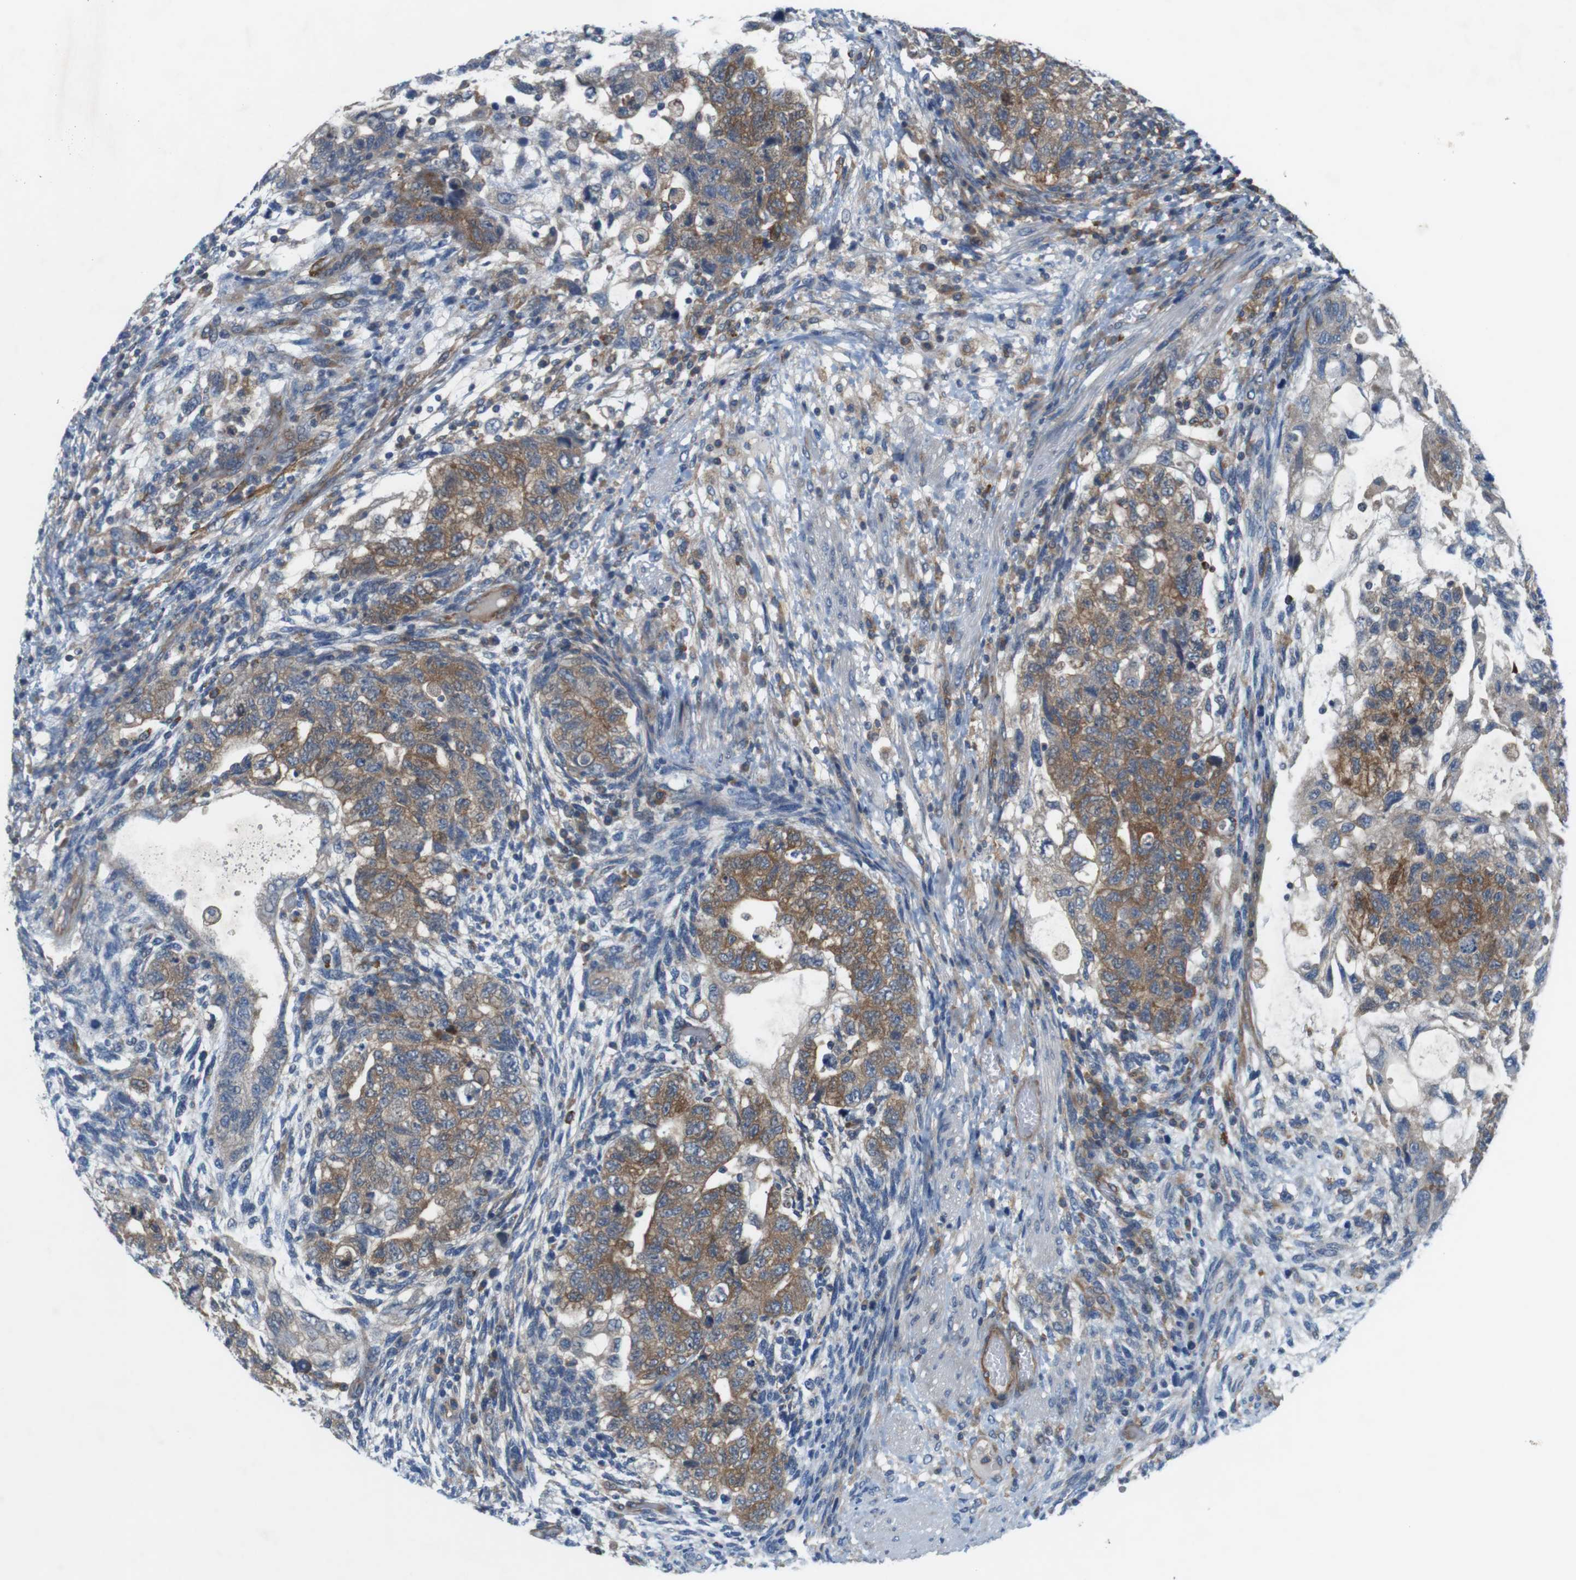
{"staining": {"intensity": "moderate", "quantity": ">75%", "location": "cytoplasmic/membranous"}, "tissue": "testis cancer", "cell_type": "Tumor cells", "image_type": "cancer", "snomed": [{"axis": "morphology", "description": "Normal tissue, NOS"}, {"axis": "morphology", "description": "Carcinoma, Embryonal, NOS"}, {"axis": "topography", "description": "Testis"}], "caption": "Immunohistochemical staining of human testis cancer shows moderate cytoplasmic/membranous protein expression in about >75% of tumor cells.", "gene": "DCLK1", "patient": {"sex": "male", "age": 36}}